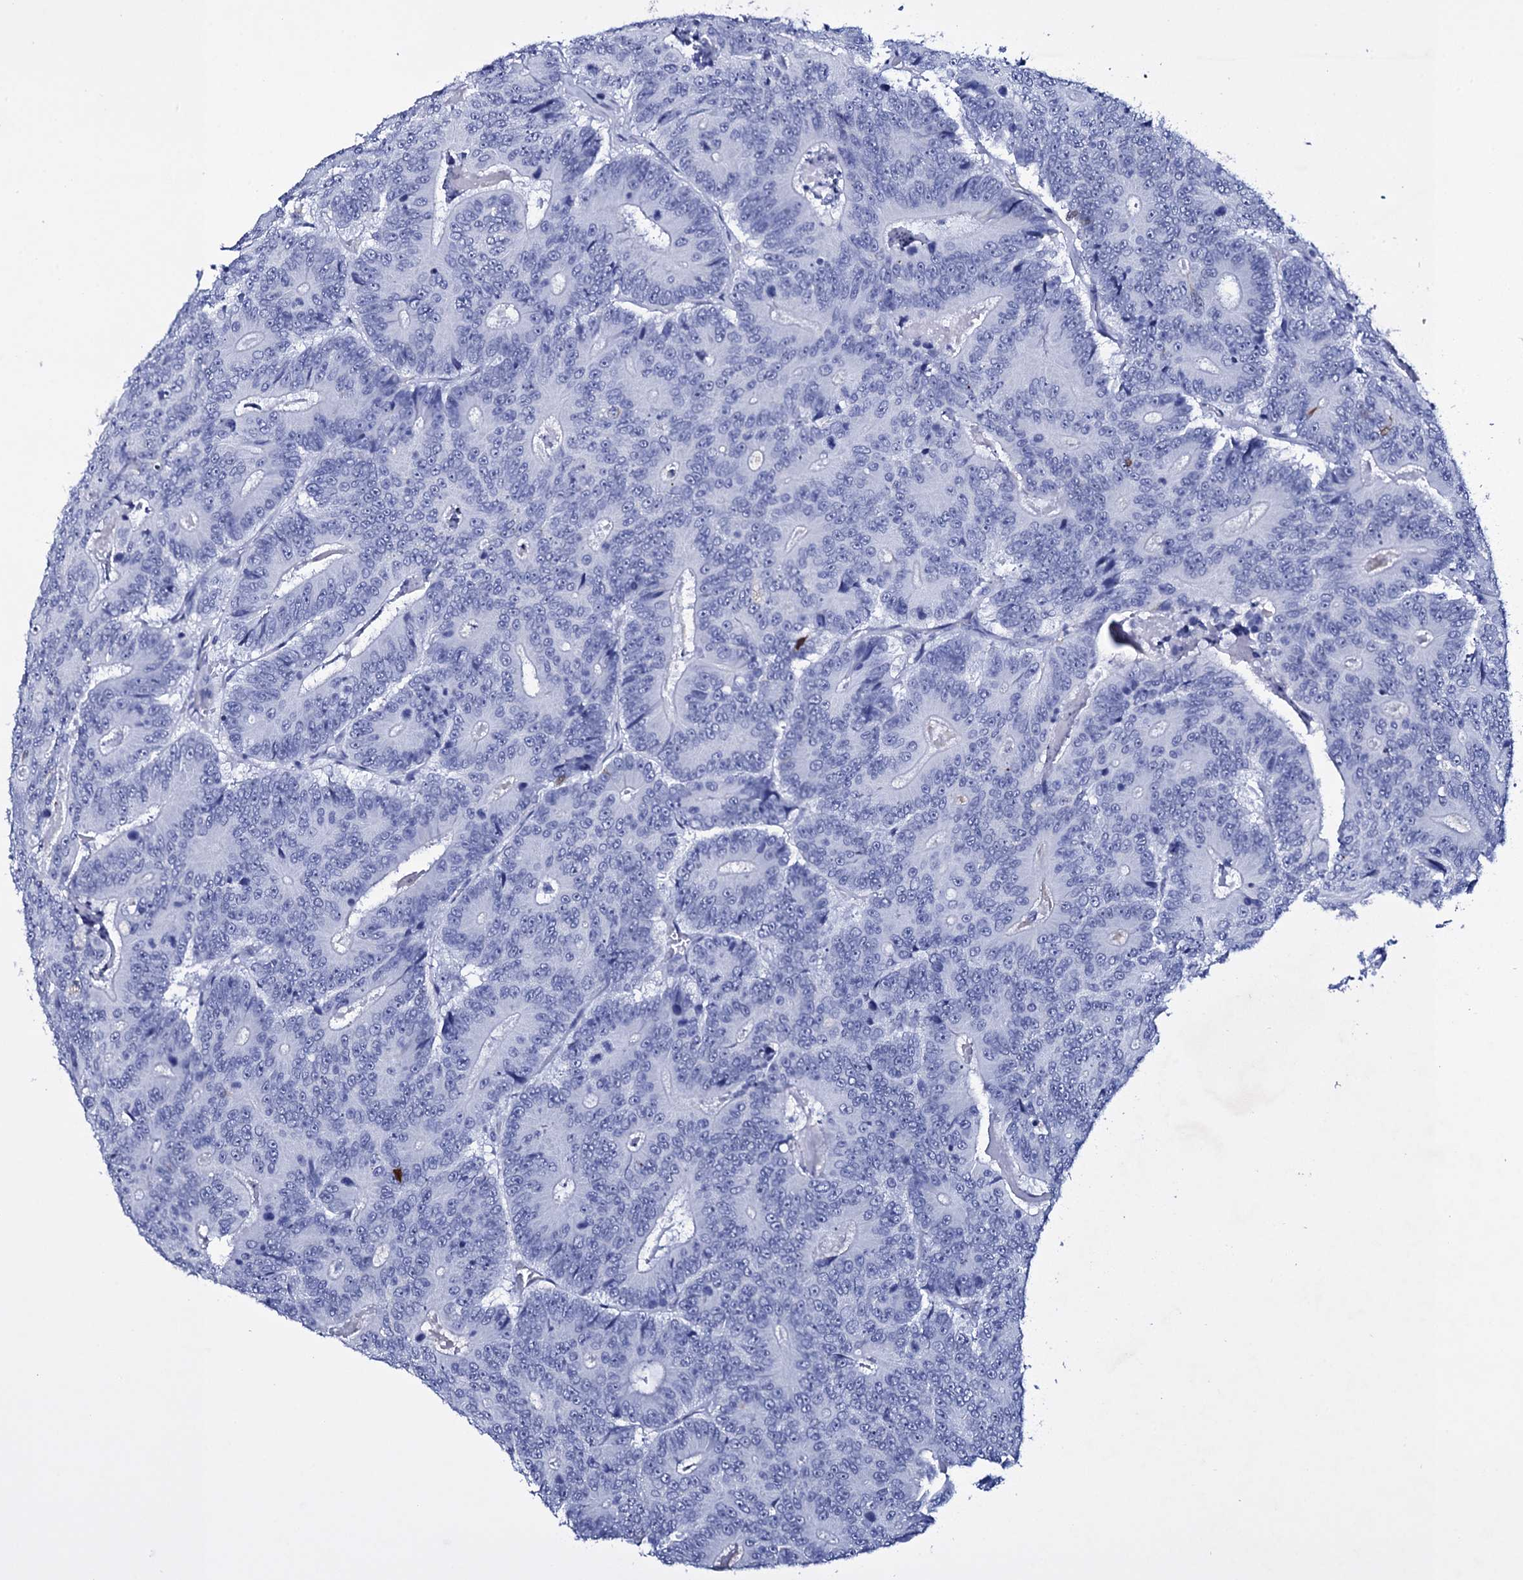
{"staining": {"intensity": "negative", "quantity": "none", "location": "none"}, "tissue": "colorectal cancer", "cell_type": "Tumor cells", "image_type": "cancer", "snomed": [{"axis": "morphology", "description": "Adenocarcinoma, NOS"}, {"axis": "topography", "description": "Colon"}], "caption": "Adenocarcinoma (colorectal) was stained to show a protein in brown. There is no significant staining in tumor cells. (DAB (3,3'-diaminobenzidine) immunohistochemistry, high magnification).", "gene": "ITPRID2", "patient": {"sex": "male", "age": 83}}